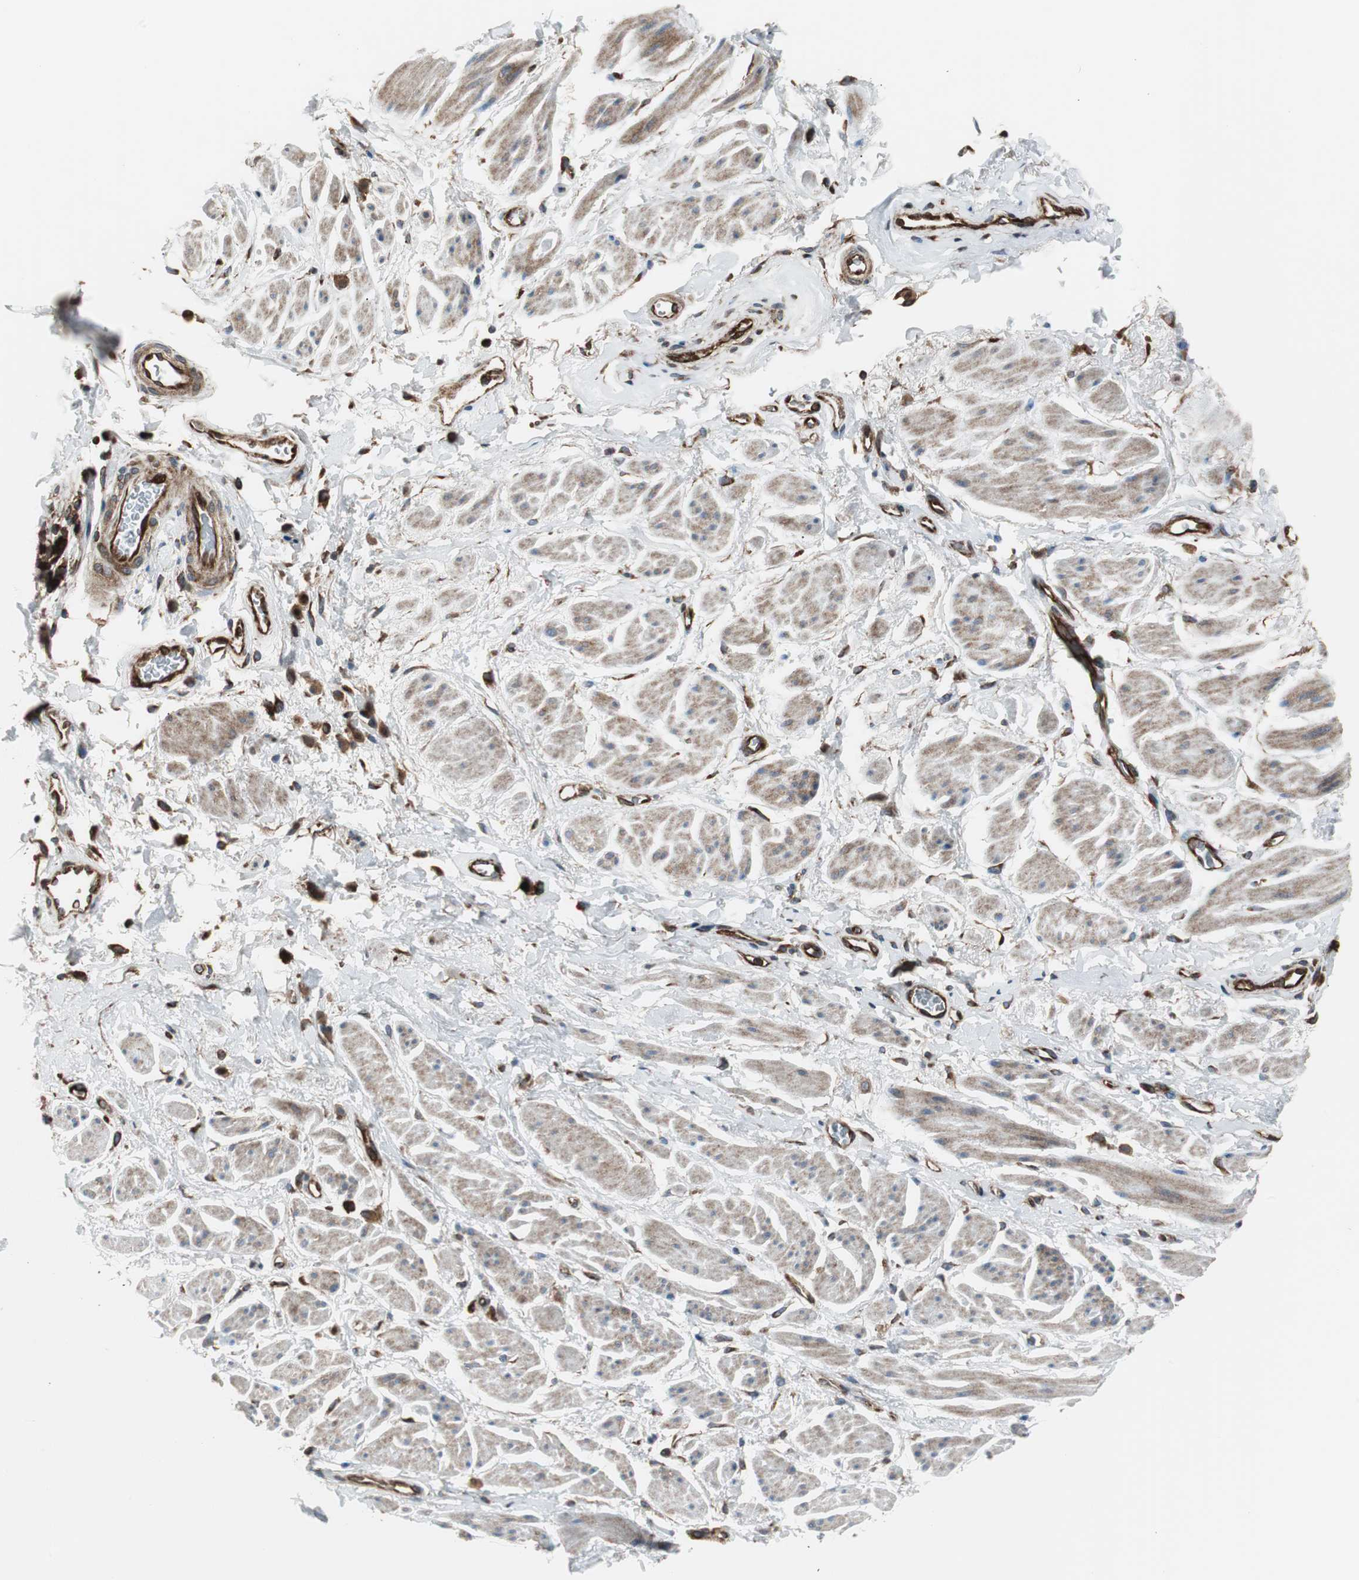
{"staining": {"intensity": "moderate", "quantity": ">75%", "location": "cytoplasmic/membranous"}, "tissue": "adipose tissue", "cell_type": "Adipocytes", "image_type": "normal", "snomed": [{"axis": "morphology", "description": "Normal tissue, NOS"}, {"axis": "topography", "description": "Soft tissue"}, {"axis": "topography", "description": "Peripheral nerve tissue"}], "caption": "IHC photomicrograph of benign adipose tissue: human adipose tissue stained using immunohistochemistry exhibits medium levels of moderate protein expression localized specifically in the cytoplasmic/membranous of adipocytes, appearing as a cytoplasmic/membranous brown color.", "gene": "RELA", "patient": {"sex": "female", "age": 71}}